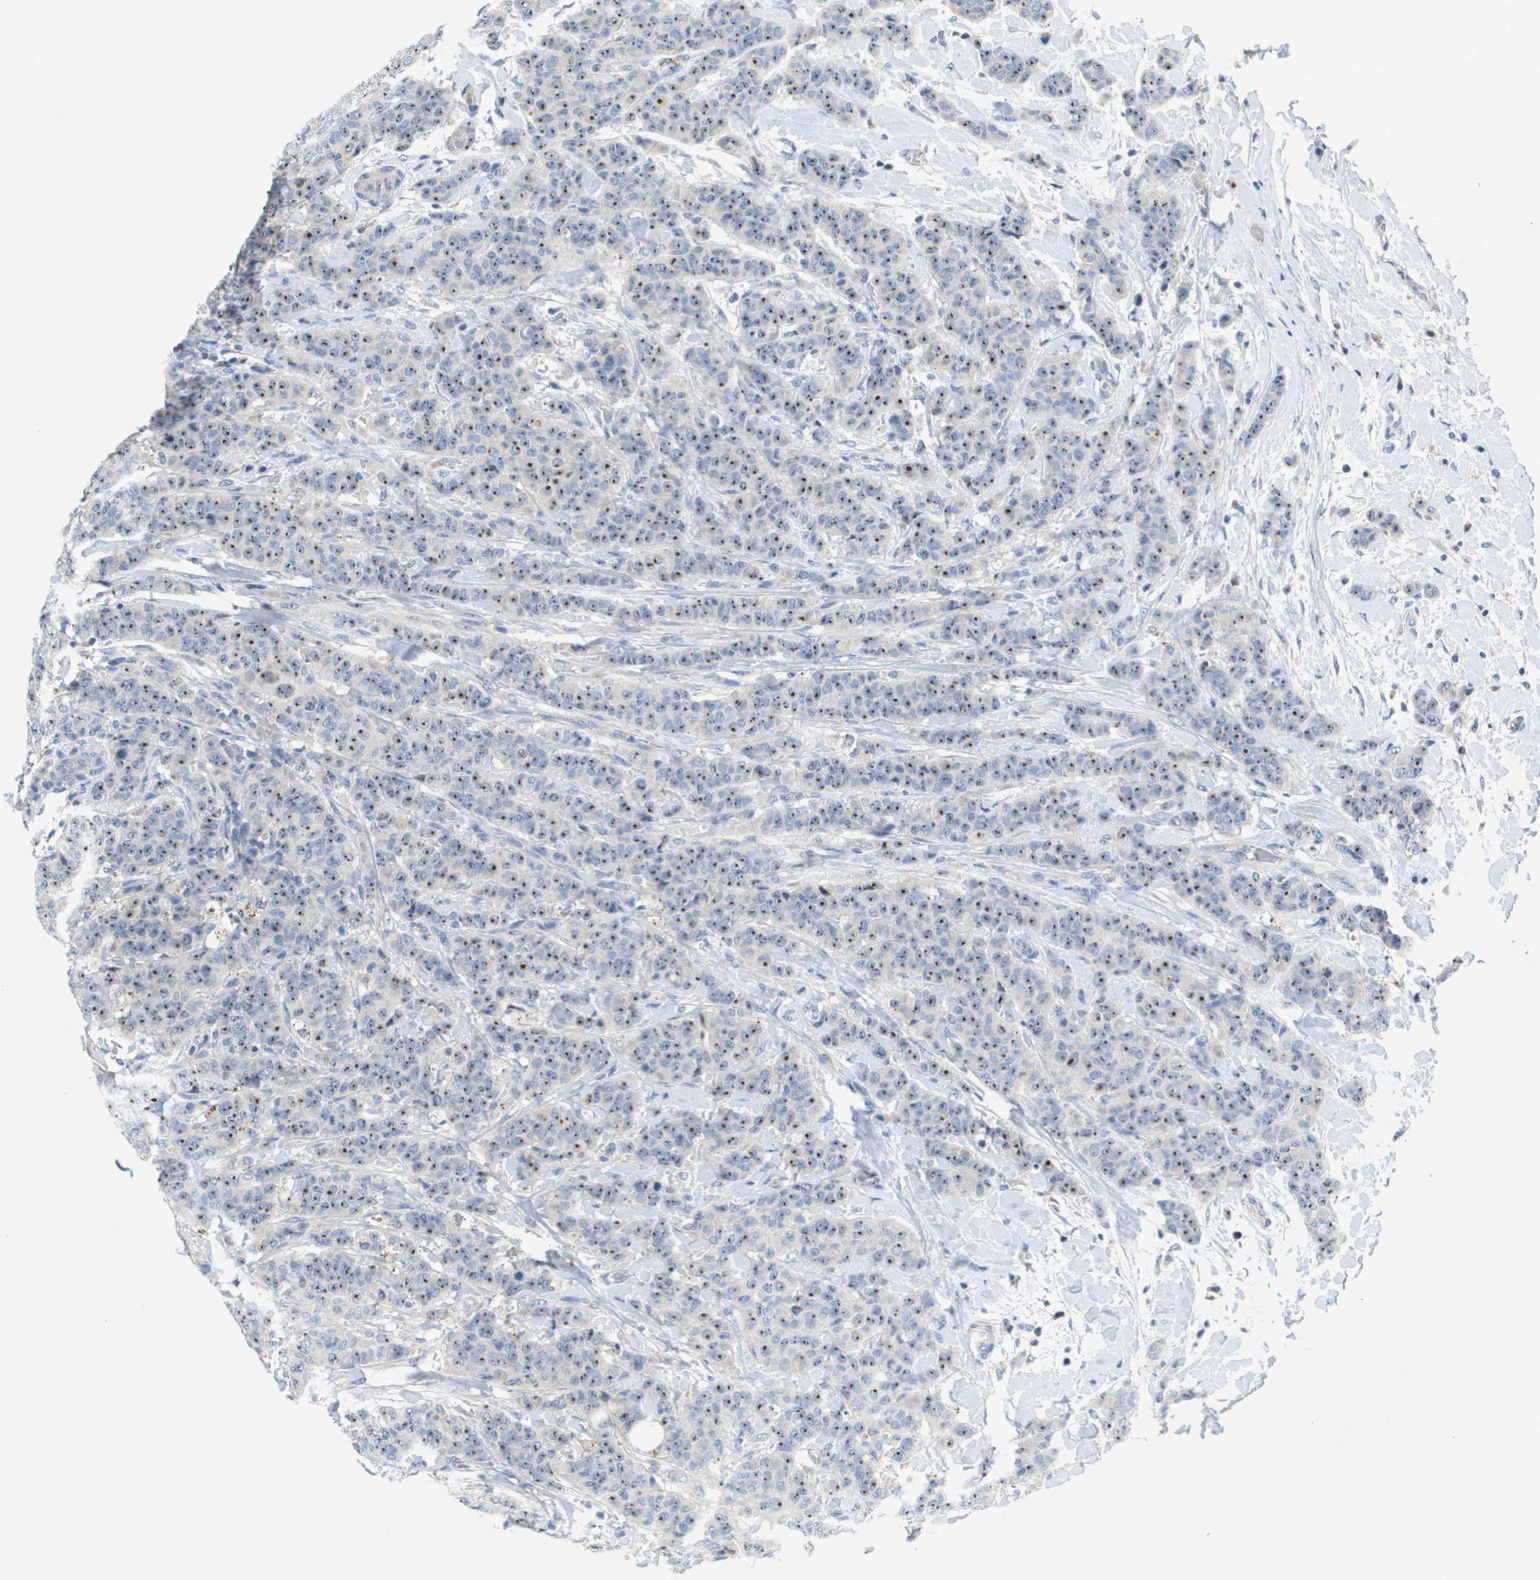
{"staining": {"intensity": "moderate", "quantity": ">75%", "location": "nuclear"}, "tissue": "breast cancer", "cell_type": "Tumor cells", "image_type": "cancer", "snomed": [{"axis": "morphology", "description": "Normal tissue, NOS"}, {"axis": "morphology", "description": "Duct carcinoma"}, {"axis": "topography", "description": "Breast"}], "caption": "Brown immunohistochemical staining in human breast cancer (intraductal carcinoma) reveals moderate nuclear staining in approximately >75% of tumor cells.", "gene": "B3GNT5", "patient": {"sex": "female", "age": 40}}